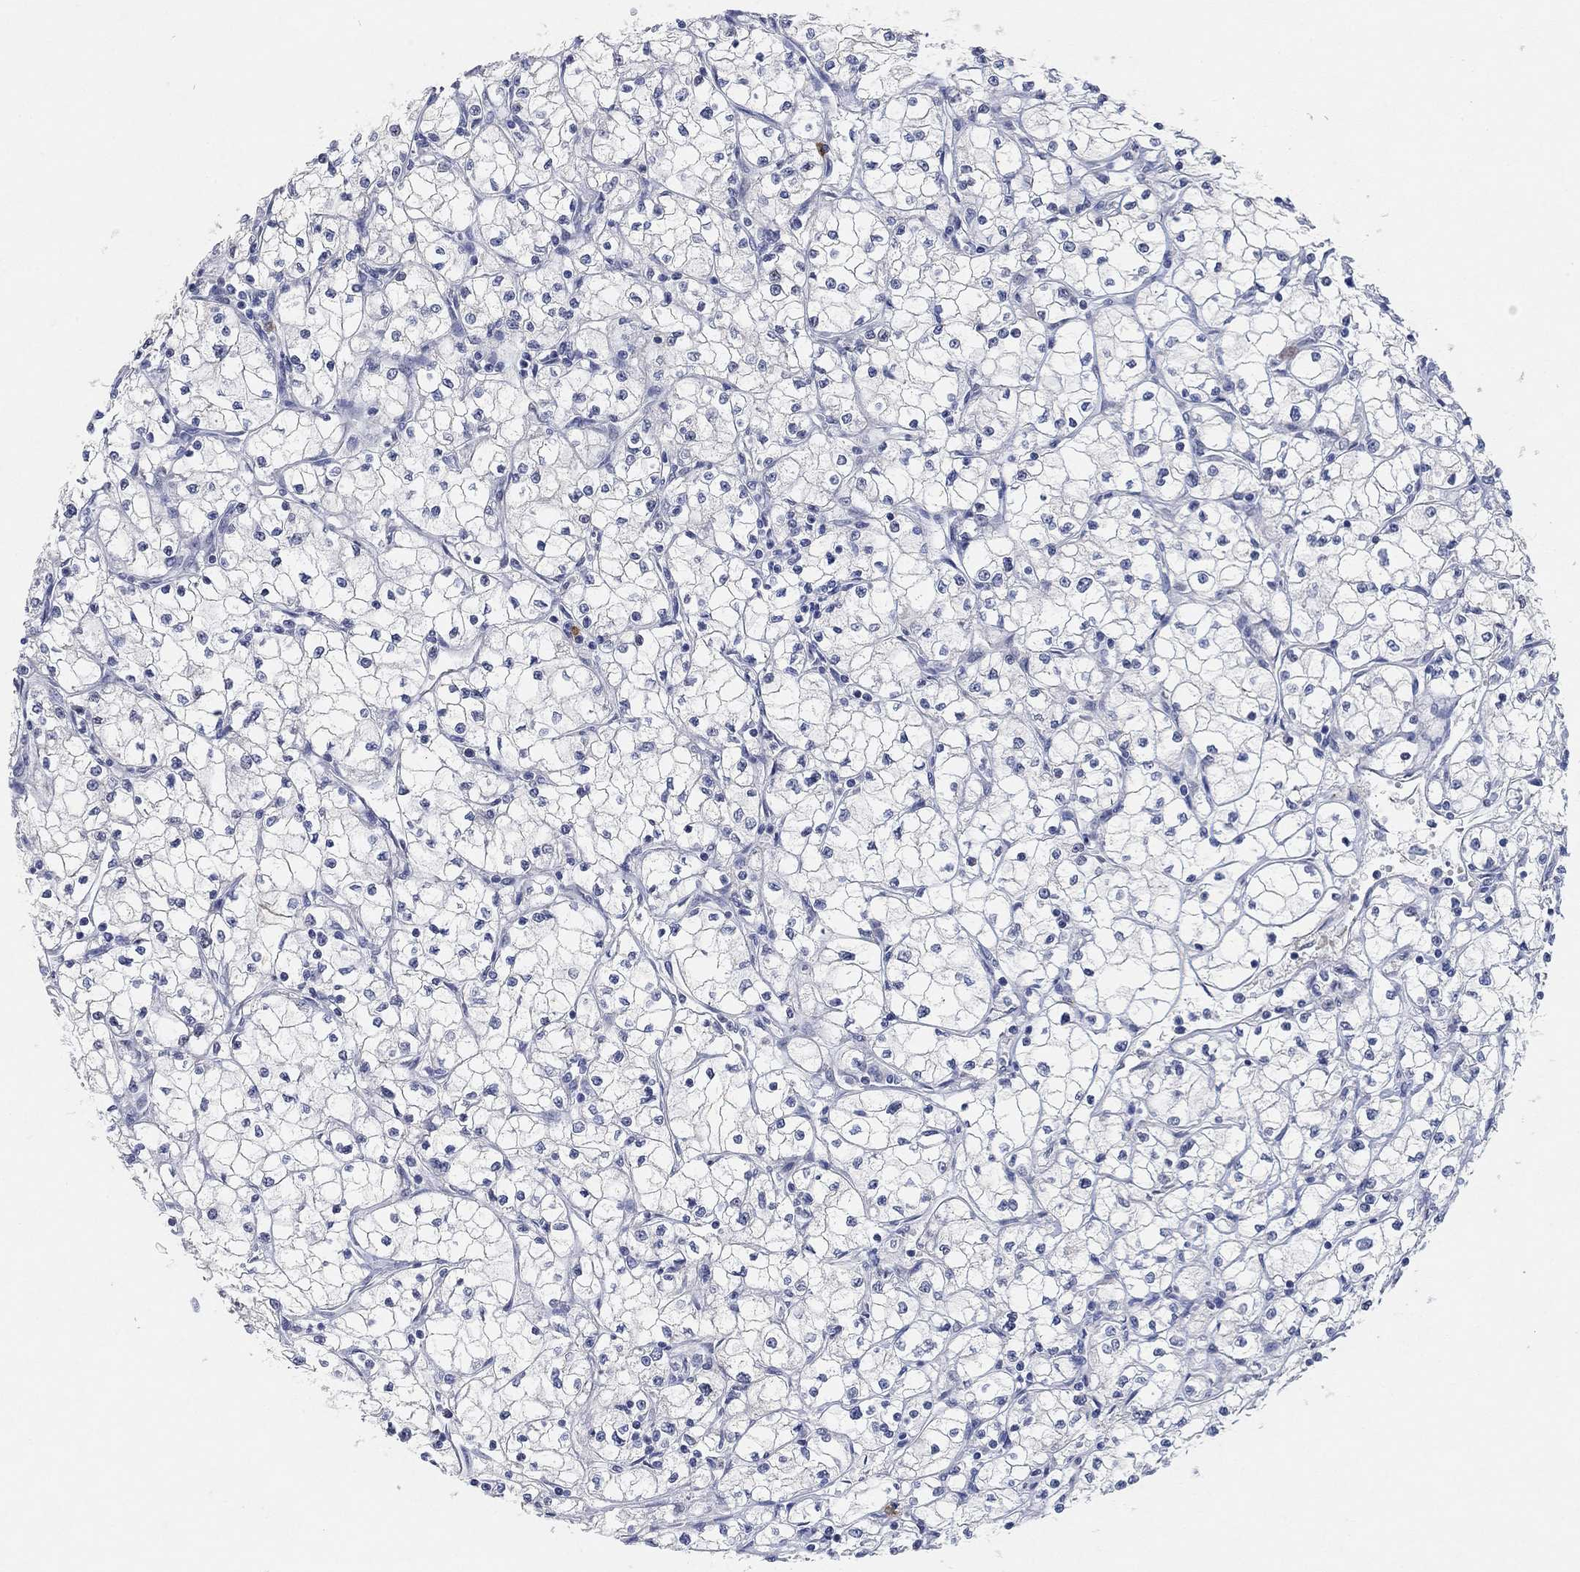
{"staining": {"intensity": "negative", "quantity": "none", "location": "none"}, "tissue": "renal cancer", "cell_type": "Tumor cells", "image_type": "cancer", "snomed": [{"axis": "morphology", "description": "Adenocarcinoma, NOS"}, {"axis": "topography", "description": "Kidney"}], "caption": "Tumor cells show no significant protein expression in renal cancer.", "gene": "VAT1L", "patient": {"sex": "male", "age": 67}}